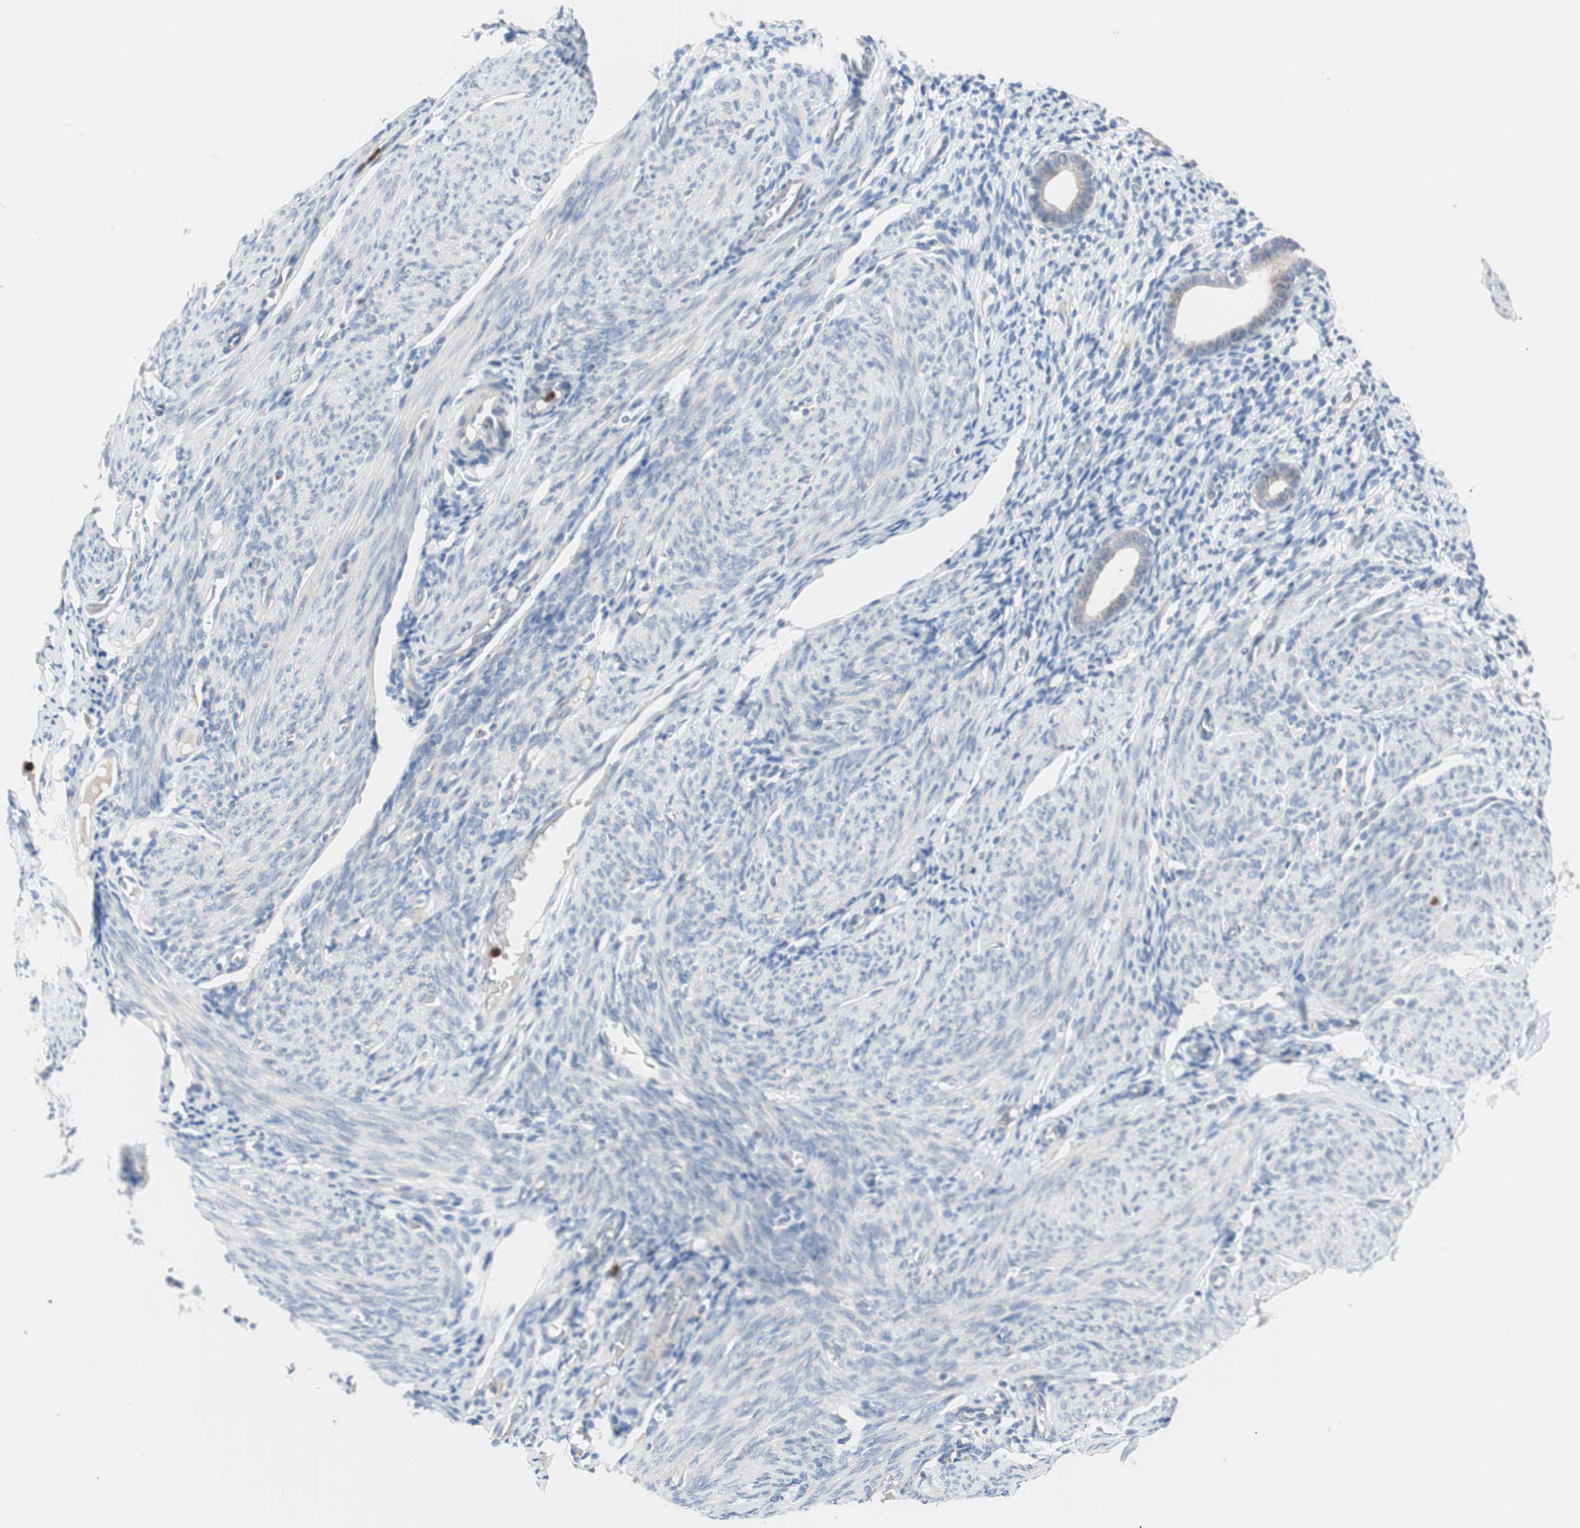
{"staining": {"intensity": "negative", "quantity": "none", "location": "none"}, "tissue": "endometrium", "cell_type": "Cells in endometrial stroma", "image_type": "normal", "snomed": [{"axis": "morphology", "description": "Normal tissue, NOS"}, {"axis": "topography", "description": "Endometrium"}], "caption": "High power microscopy photomicrograph of an immunohistochemistry (IHC) histopathology image of normal endometrium, revealing no significant staining in cells in endometrial stroma.", "gene": "CLEC4D", "patient": {"sex": "female", "age": 61}}